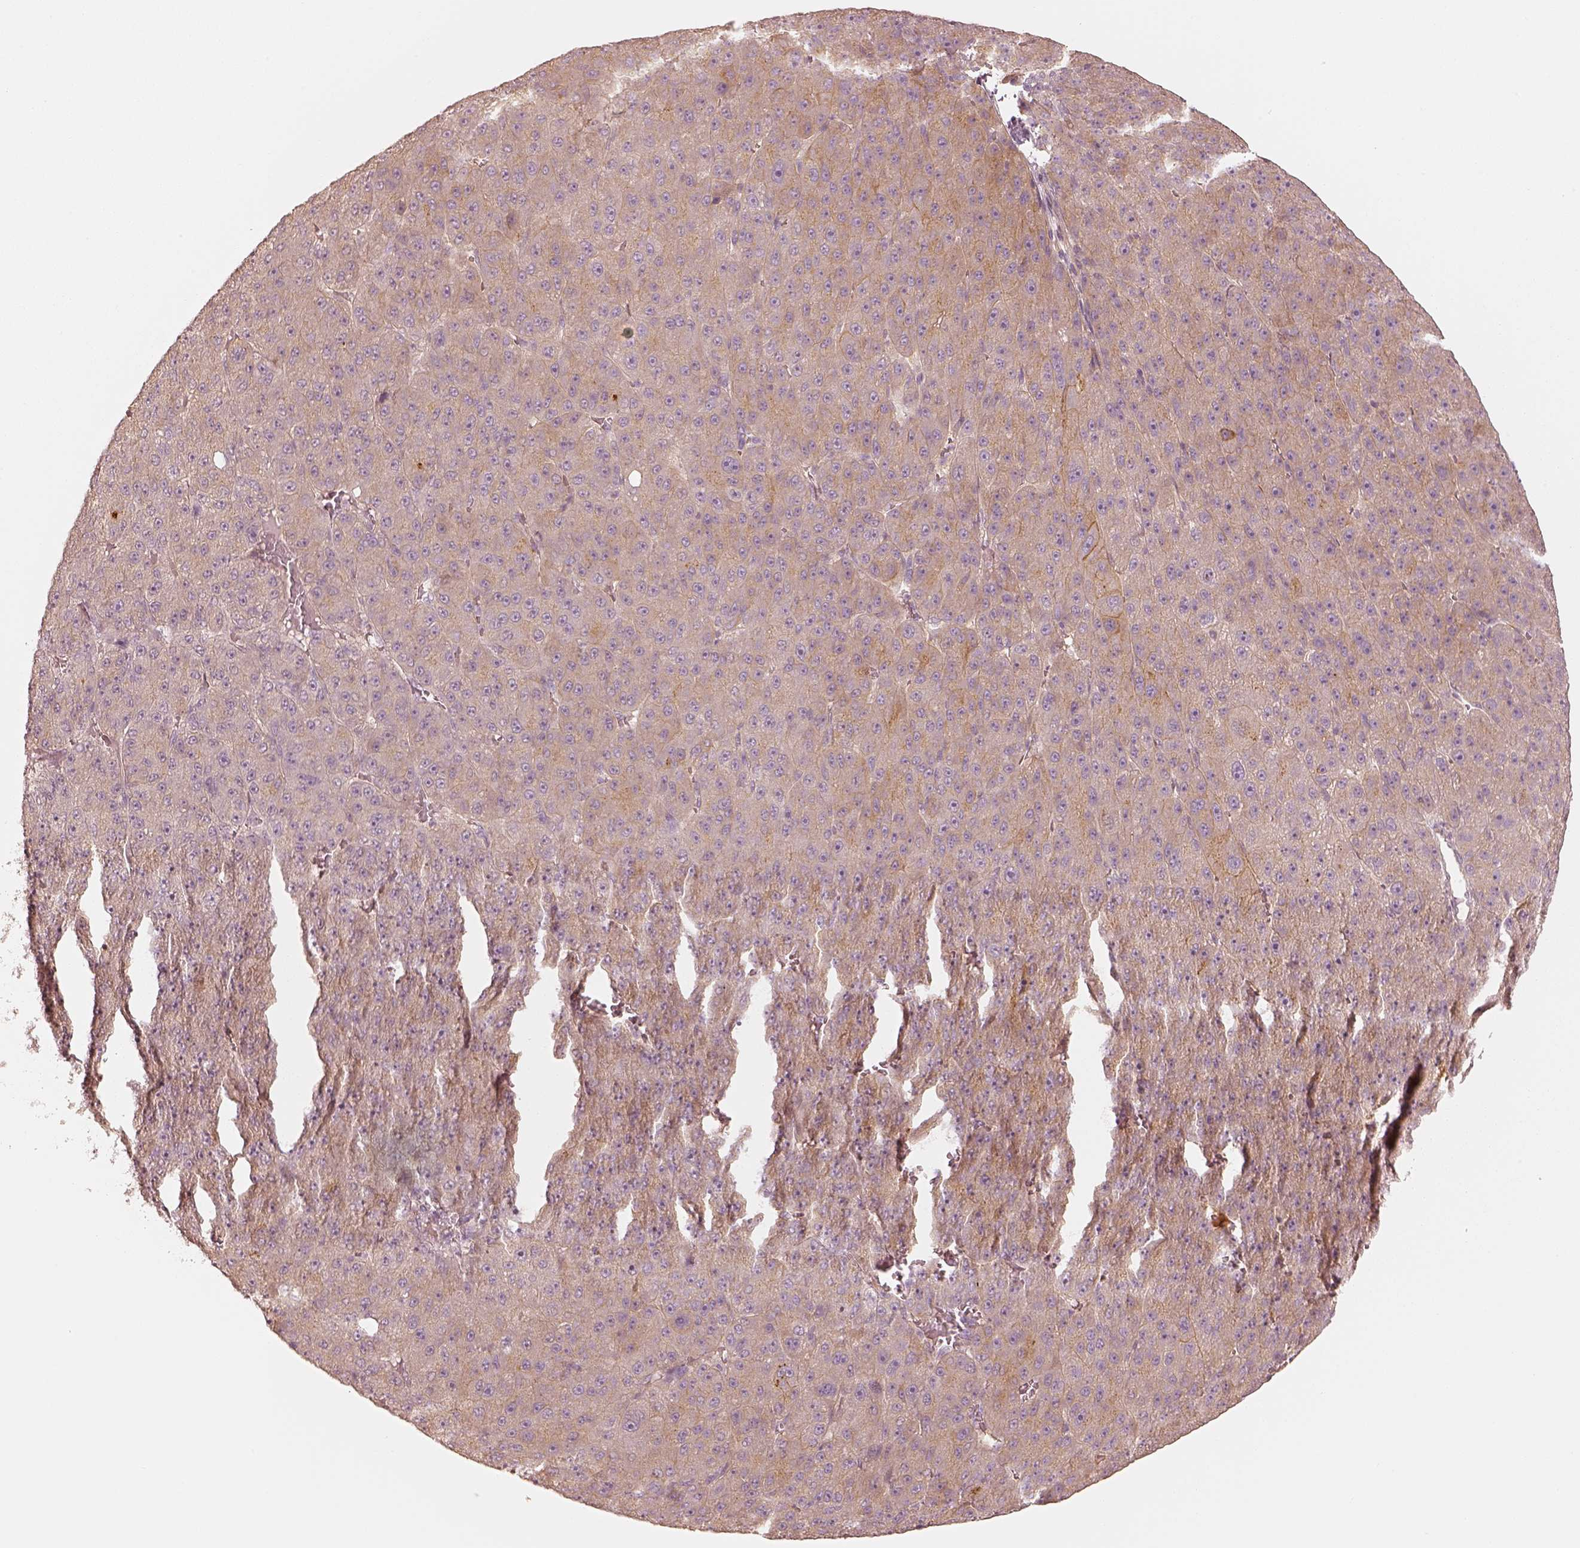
{"staining": {"intensity": "weak", "quantity": "<25%", "location": "cytoplasmic/membranous"}, "tissue": "liver cancer", "cell_type": "Tumor cells", "image_type": "cancer", "snomed": [{"axis": "morphology", "description": "Carcinoma, Hepatocellular, NOS"}, {"axis": "topography", "description": "Liver"}], "caption": "A high-resolution photomicrograph shows immunohistochemistry staining of hepatocellular carcinoma (liver), which exhibits no significant positivity in tumor cells.", "gene": "GORASP2", "patient": {"sex": "male", "age": 67}}